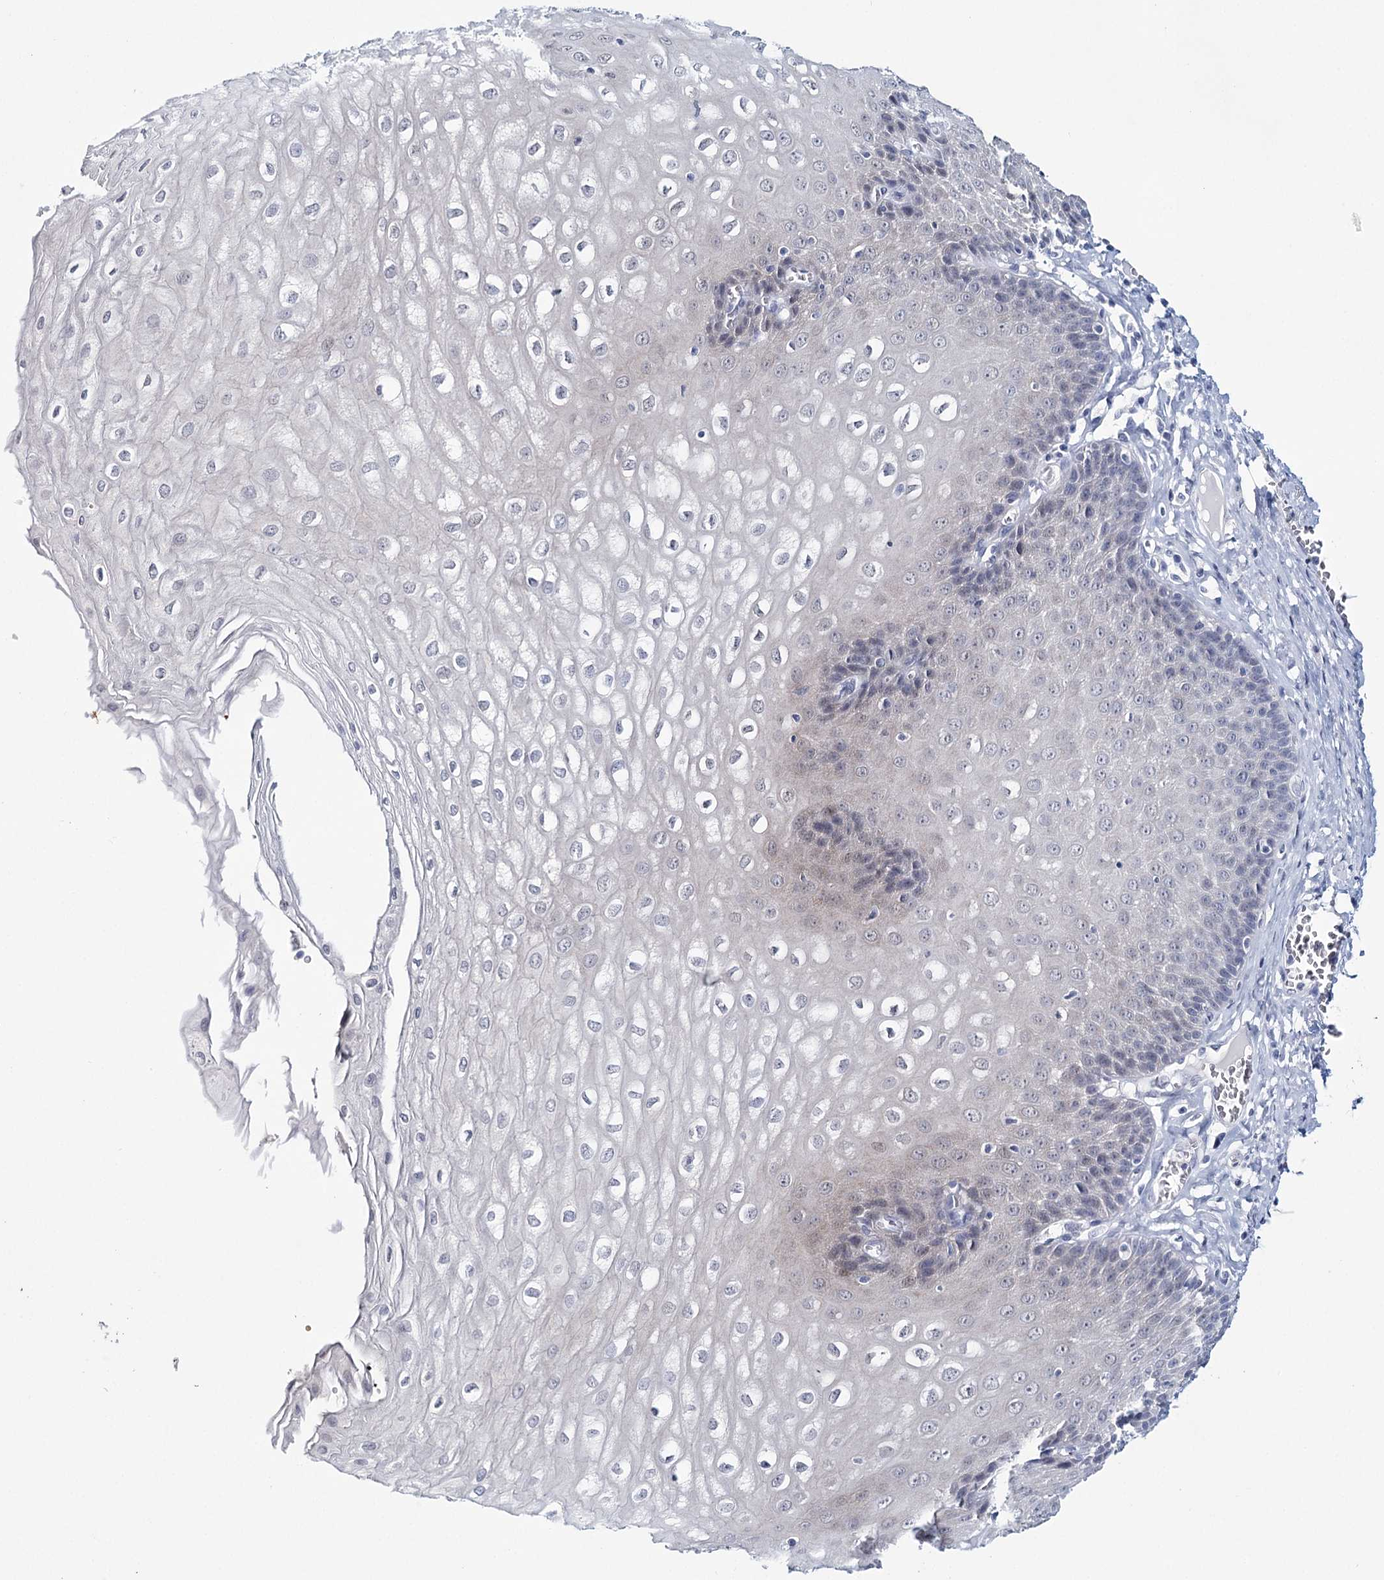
{"staining": {"intensity": "negative", "quantity": "none", "location": "none"}, "tissue": "esophagus", "cell_type": "Squamous epithelial cells", "image_type": "normal", "snomed": [{"axis": "morphology", "description": "Normal tissue, NOS"}, {"axis": "topography", "description": "Esophagus"}], "caption": "Squamous epithelial cells are negative for brown protein staining in normal esophagus. Brightfield microscopy of IHC stained with DAB (brown) and hematoxylin (blue), captured at high magnification.", "gene": "HSPA4L", "patient": {"sex": "male", "age": 60}}